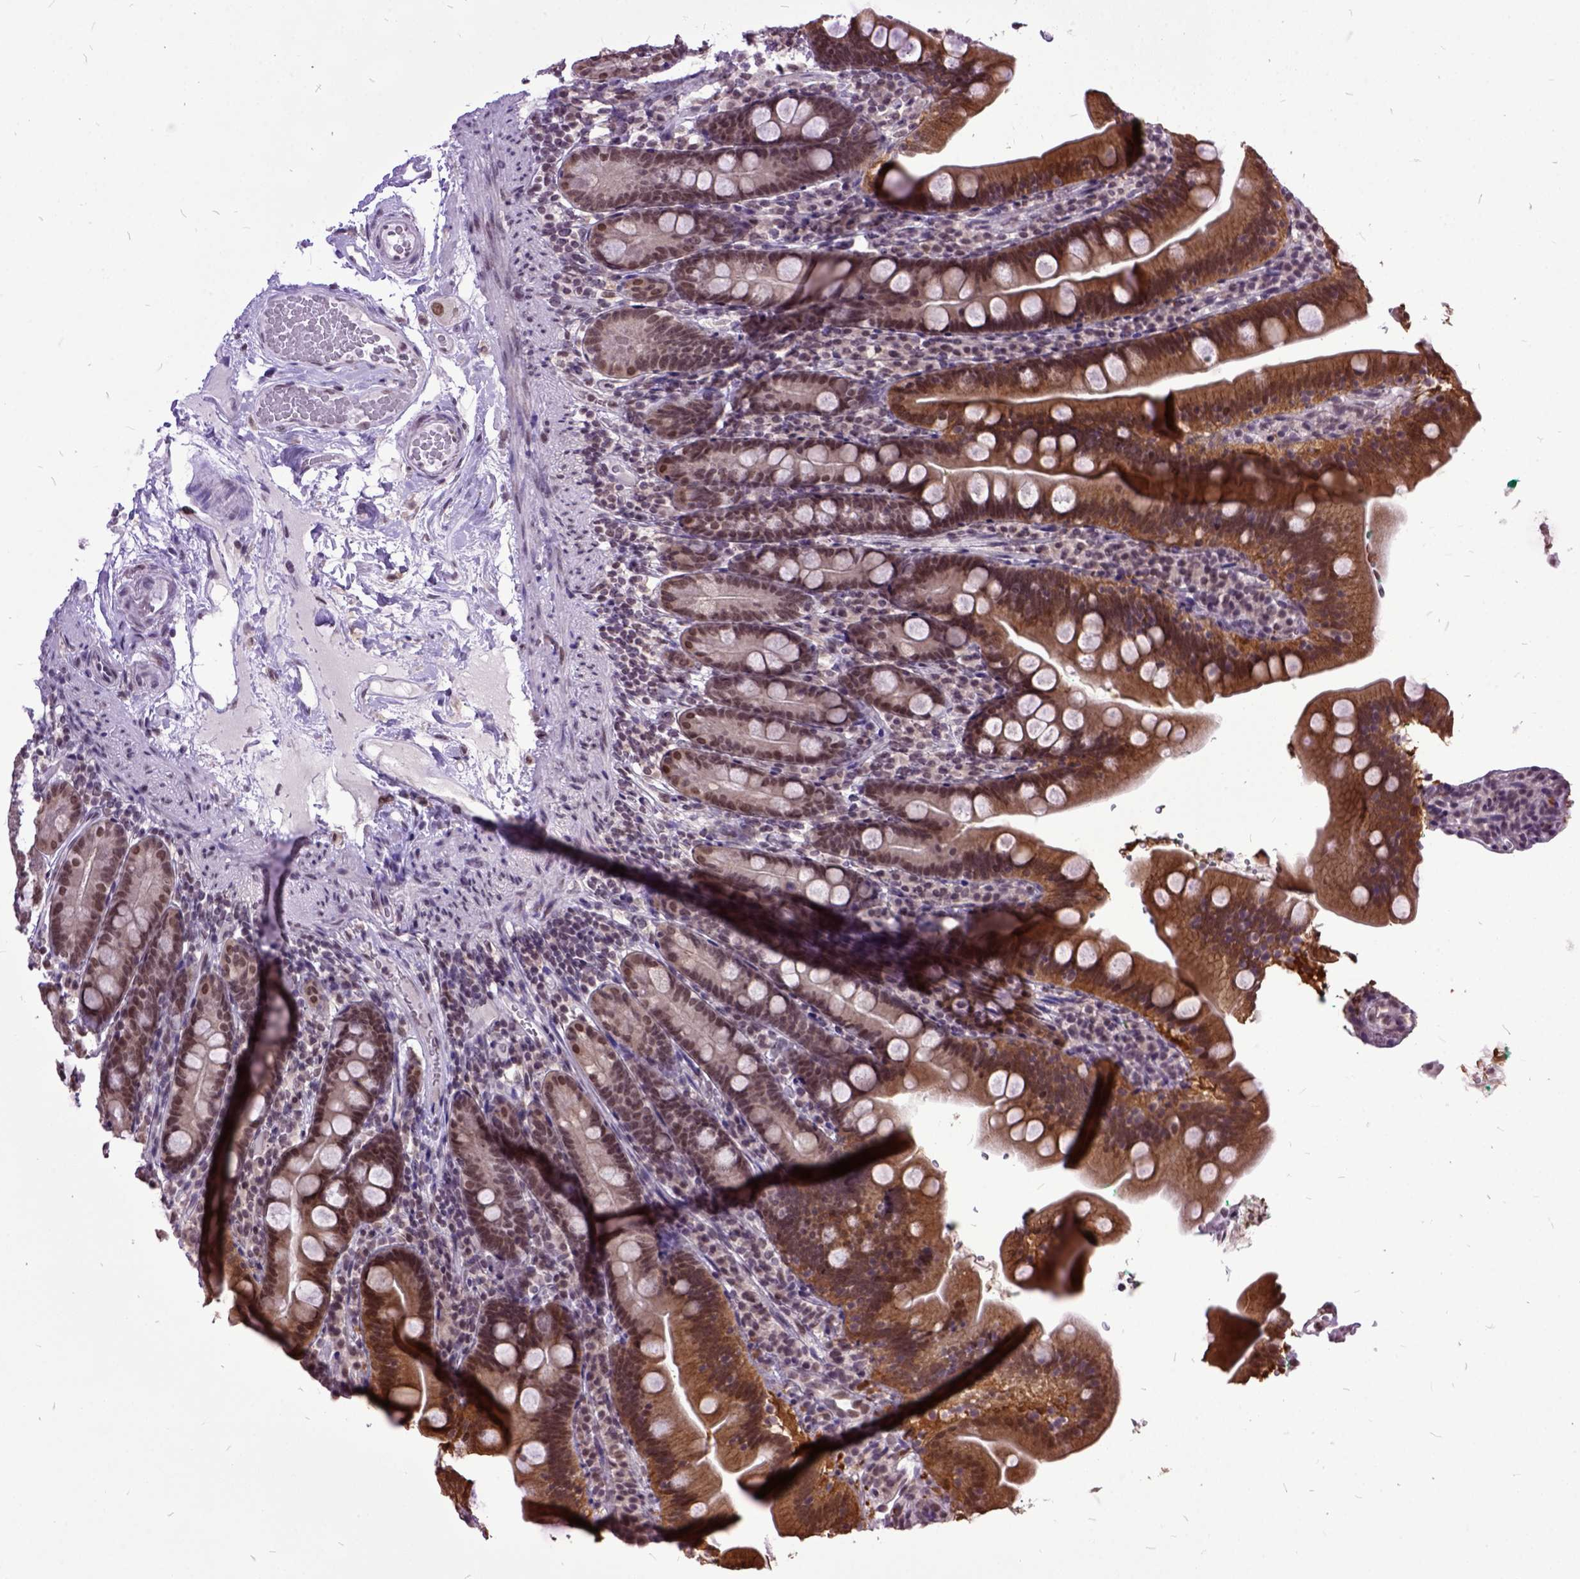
{"staining": {"intensity": "moderate", "quantity": ">75%", "location": "cytoplasmic/membranous,nuclear"}, "tissue": "duodenum", "cell_type": "Glandular cells", "image_type": "normal", "snomed": [{"axis": "morphology", "description": "Normal tissue, NOS"}, {"axis": "topography", "description": "Duodenum"}], "caption": "Duodenum was stained to show a protein in brown. There is medium levels of moderate cytoplasmic/membranous,nuclear expression in approximately >75% of glandular cells. The protein is stained brown, and the nuclei are stained in blue (DAB (3,3'-diaminobenzidine) IHC with brightfield microscopy, high magnification).", "gene": "ORC5", "patient": {"sex": "female", "age": 67}}